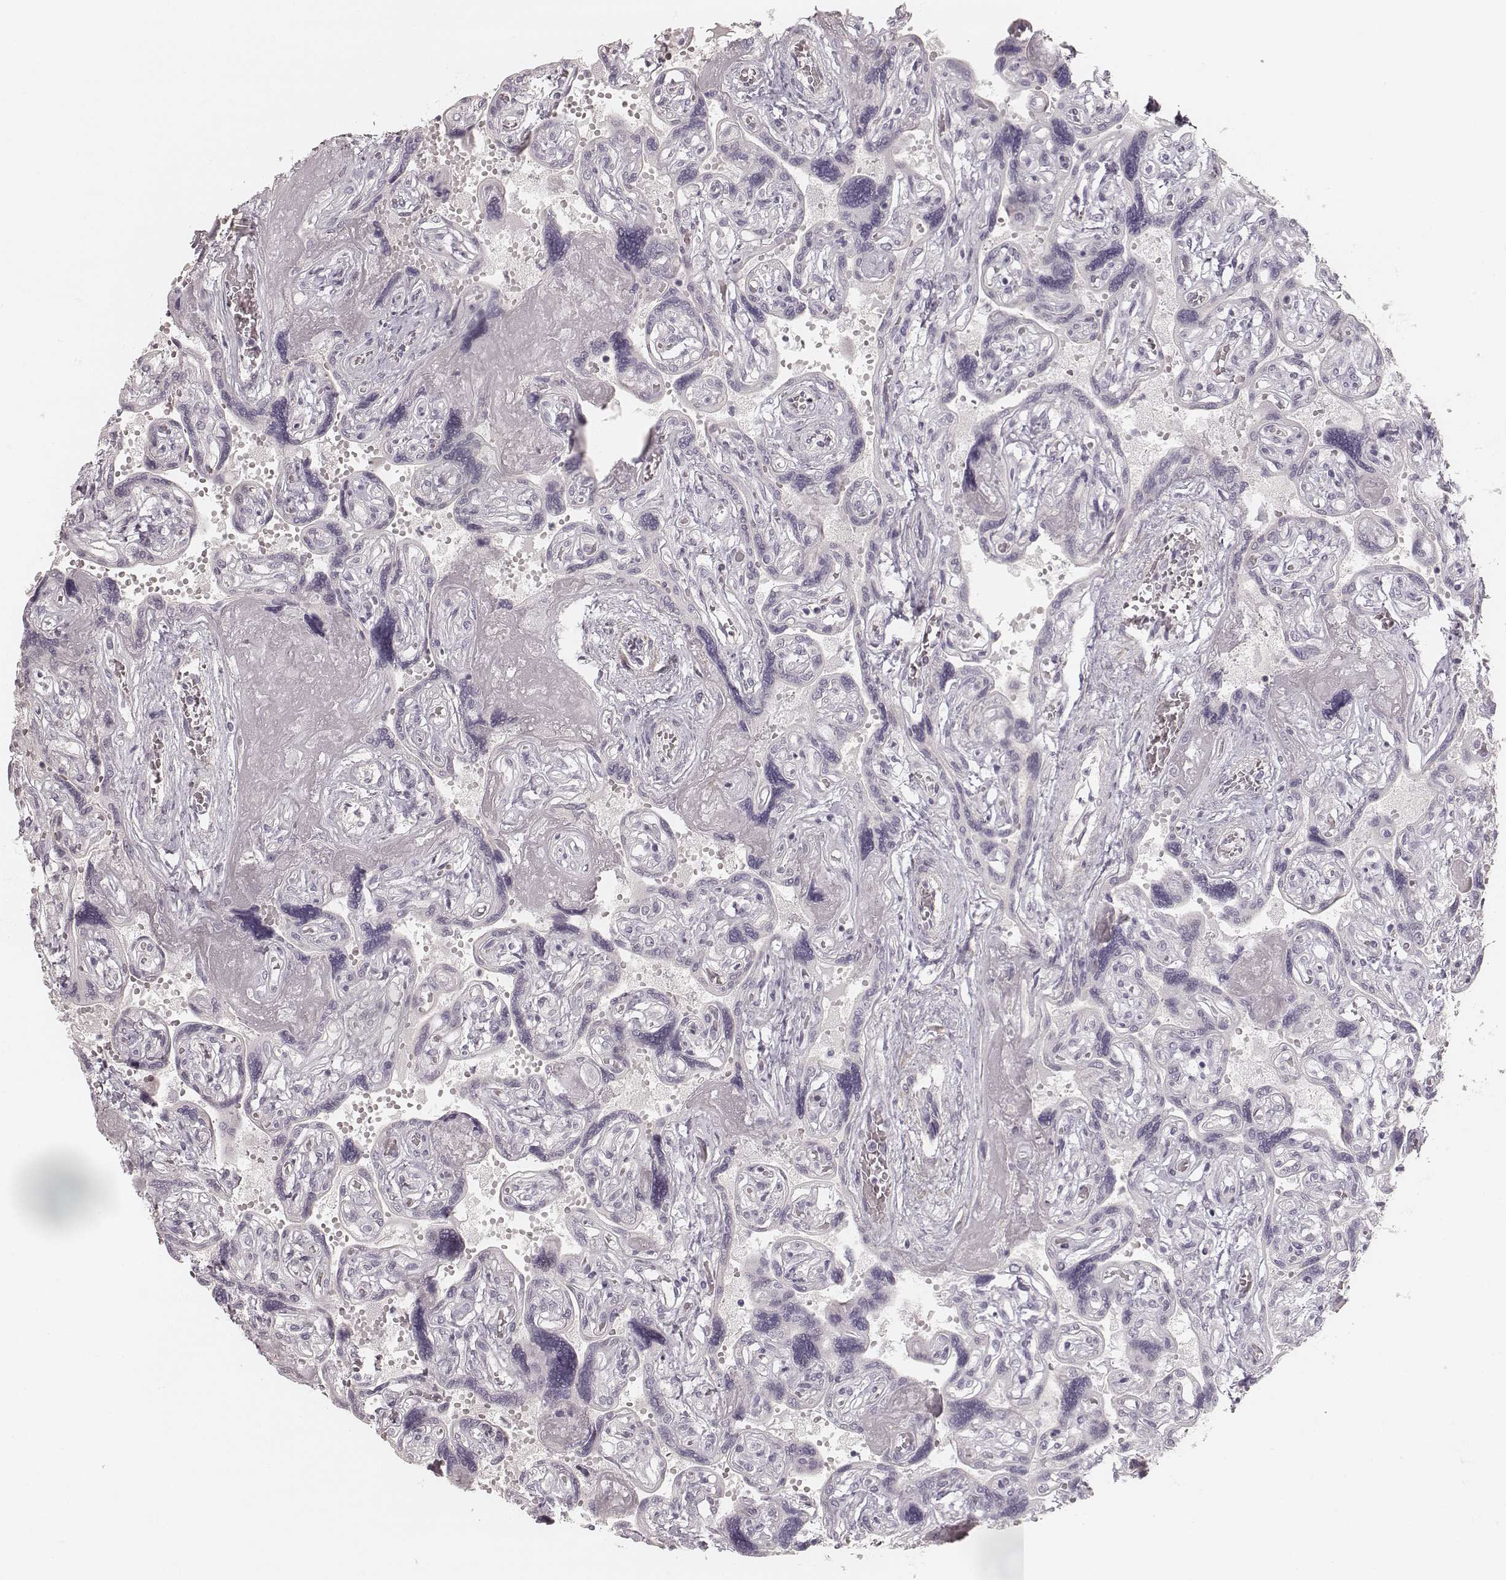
{"staining": {"intensity": "negative", "quantity": "none", "location": "none"}, "tissue": "placenta", "cell_type": "Decidual cells", "image_type": "normal", "snomed": [{"axis": "morphology", "description": "Normal tissue, NOS"}, {"axis": "topography", "description": "Placenta"}], "caption": "IHC of normal placenta shows no staining in decidual cells.", "gene": "SPATA24", "patient": {"sex": "female", "age": 32}}